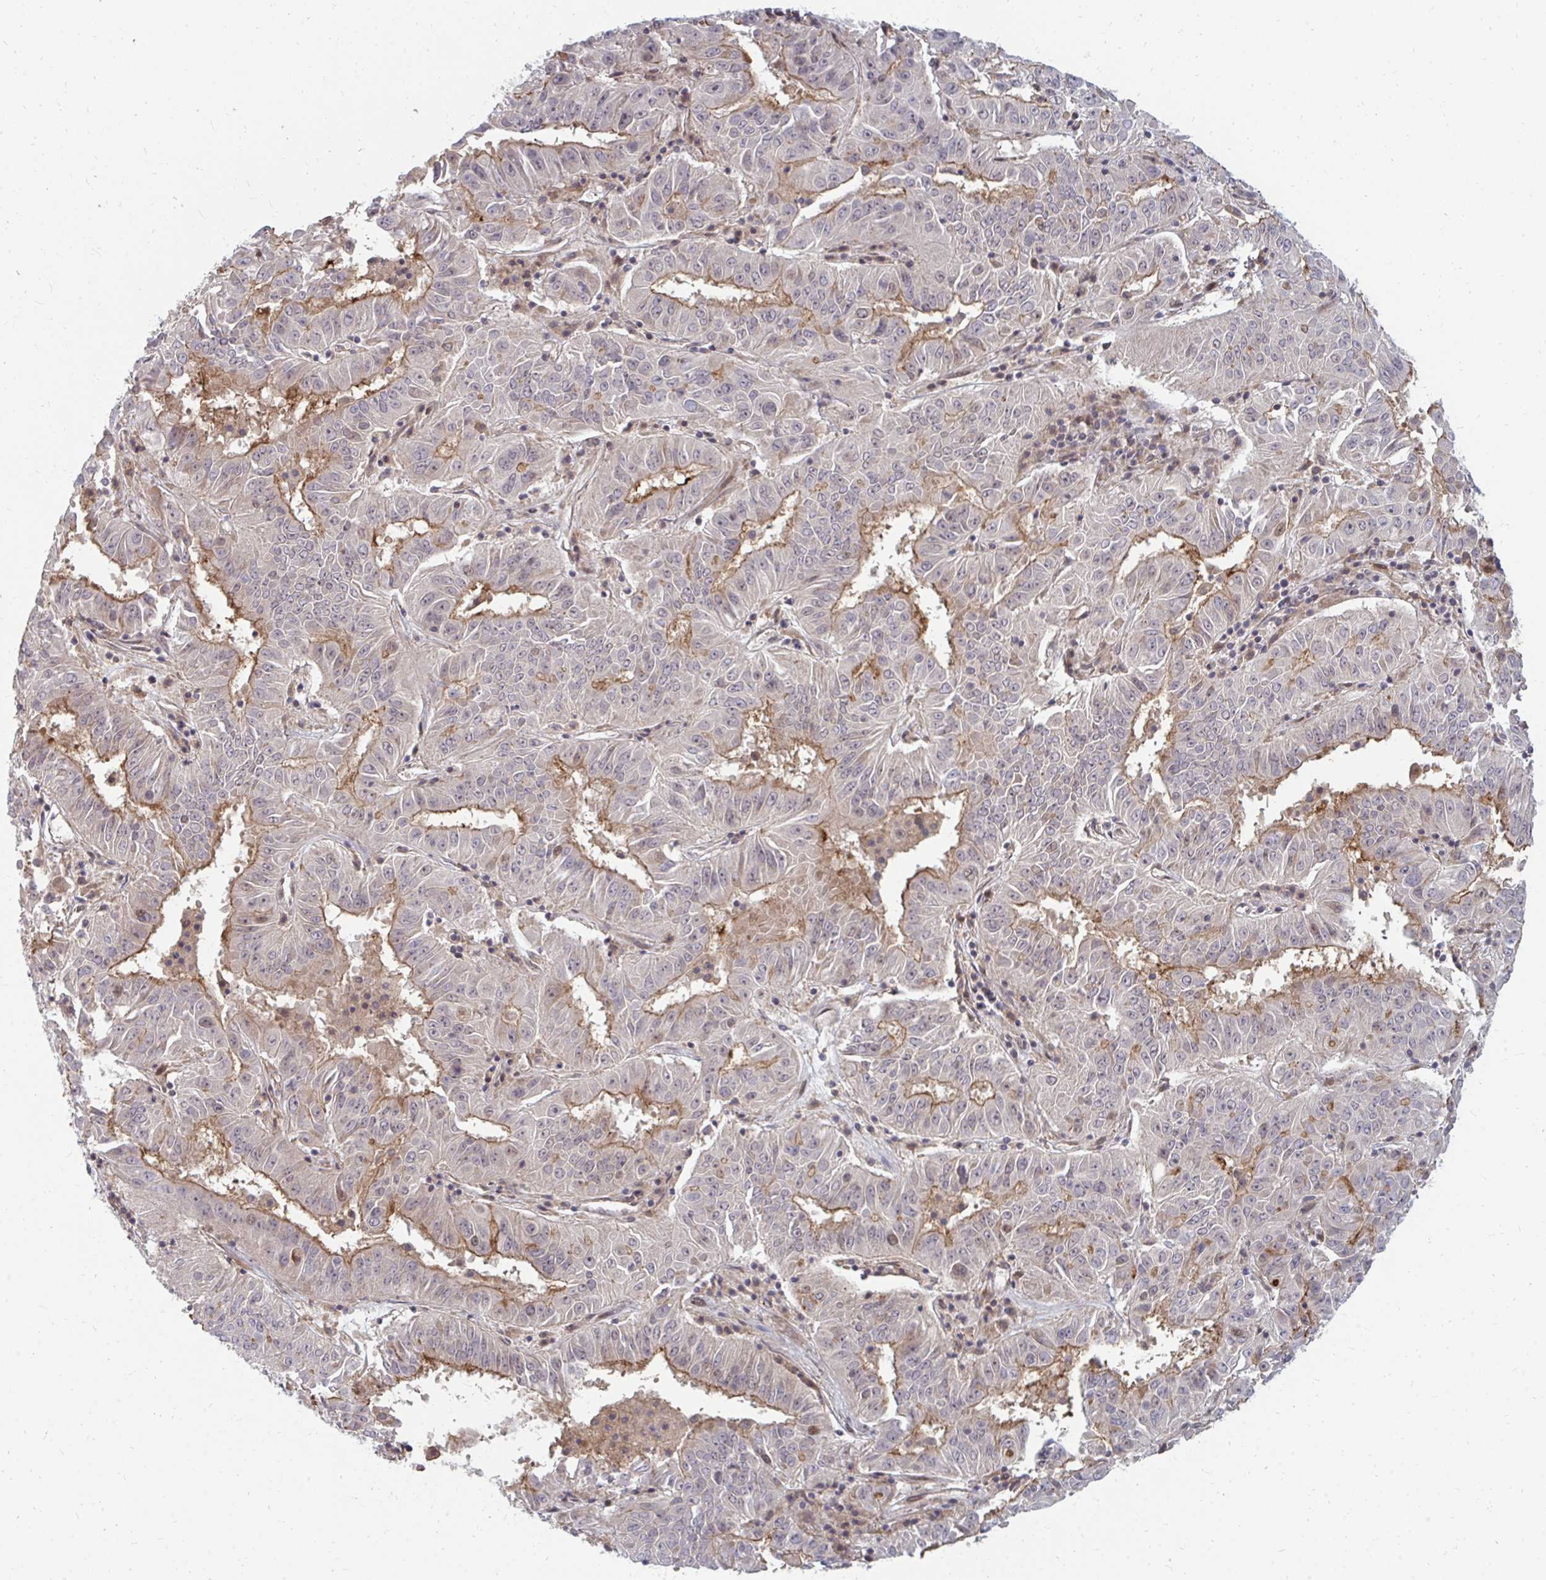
{"staining": {"intensity": "moderate", "quantity": "<25%", "location": "cytoplasmic/membranous"}, "tissue": "pancreatic cancer", "cell_type": "Tumor cells", "image_type": "cancer", "snomed": [{"axis": "morphology", "description": "Adenocarcinoma, NOS"}, {"axis": "topography", "description": "Pancreas"}], "caption": "Pancreatic adenocarcinoma stained with immunohistochemistry exhibits moderate cytoplasmic/membranous staining in approximately <25% of tumor cells.", "gene": "ZNF285", "patient": {"sex": "male", "age": 63}}